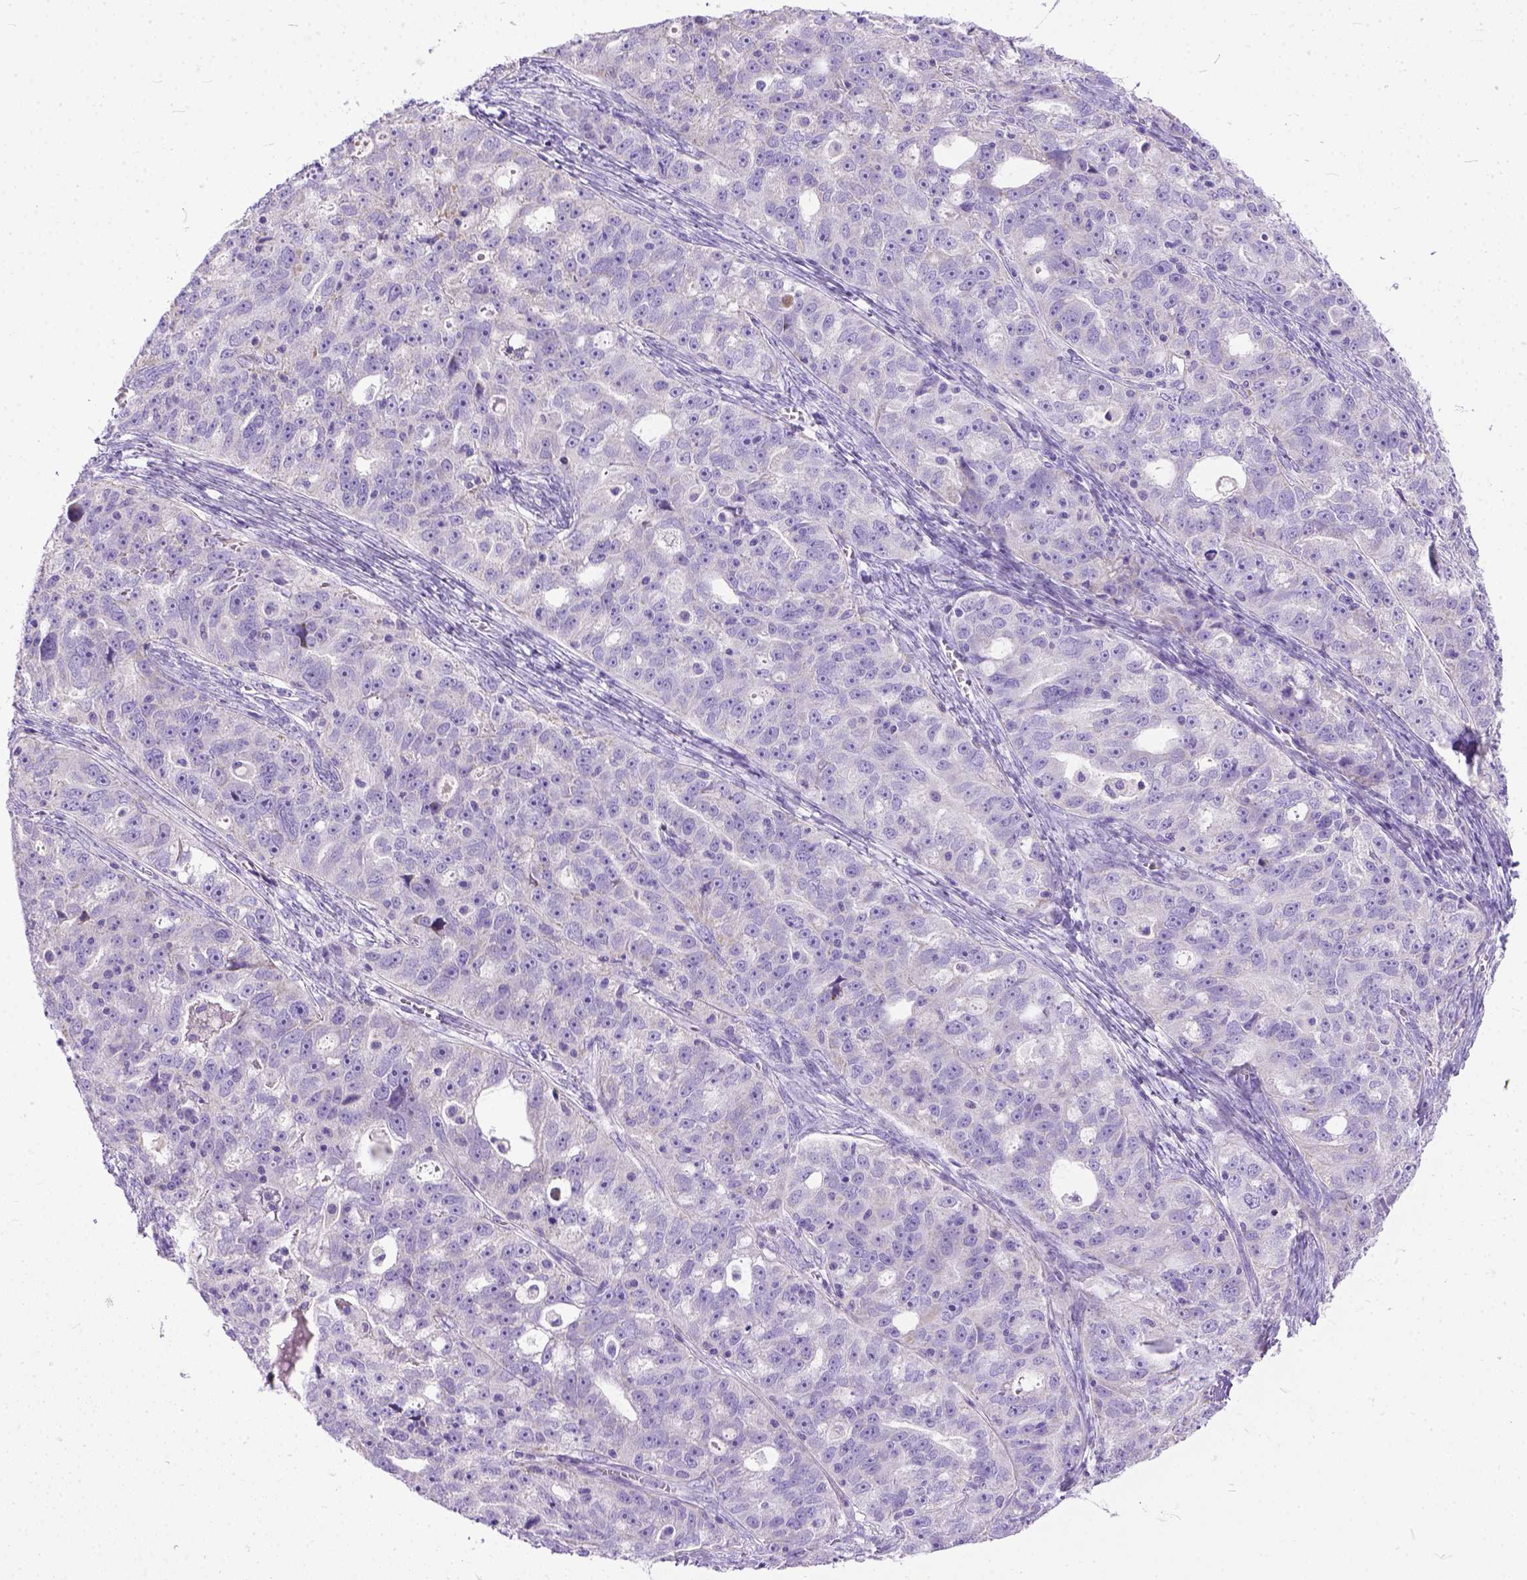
{"staining": {"intensity": "negative", "quantity": "none", "location": "none"}, "tissue": "ovarian cancer", "cell_type": "Tumor cells", "image_type": "cancer", "snomed": [{"axis": "morphology", "description": "Cystadenocarcinoma, serous, NOS"}, {"axis": "topography", "description": "Ovary"}], "caption": "Immunohistochemistry (IHC) photomicrograph of neoplastic tissue: human ovarian serous cystadenocarcinoma stained with DAB (3,3'-diaminobenzidine) reveals no significant protein staining in tumor cells.", "gene": "PLK5", "patient": {"sex": "female", "age": 51}}